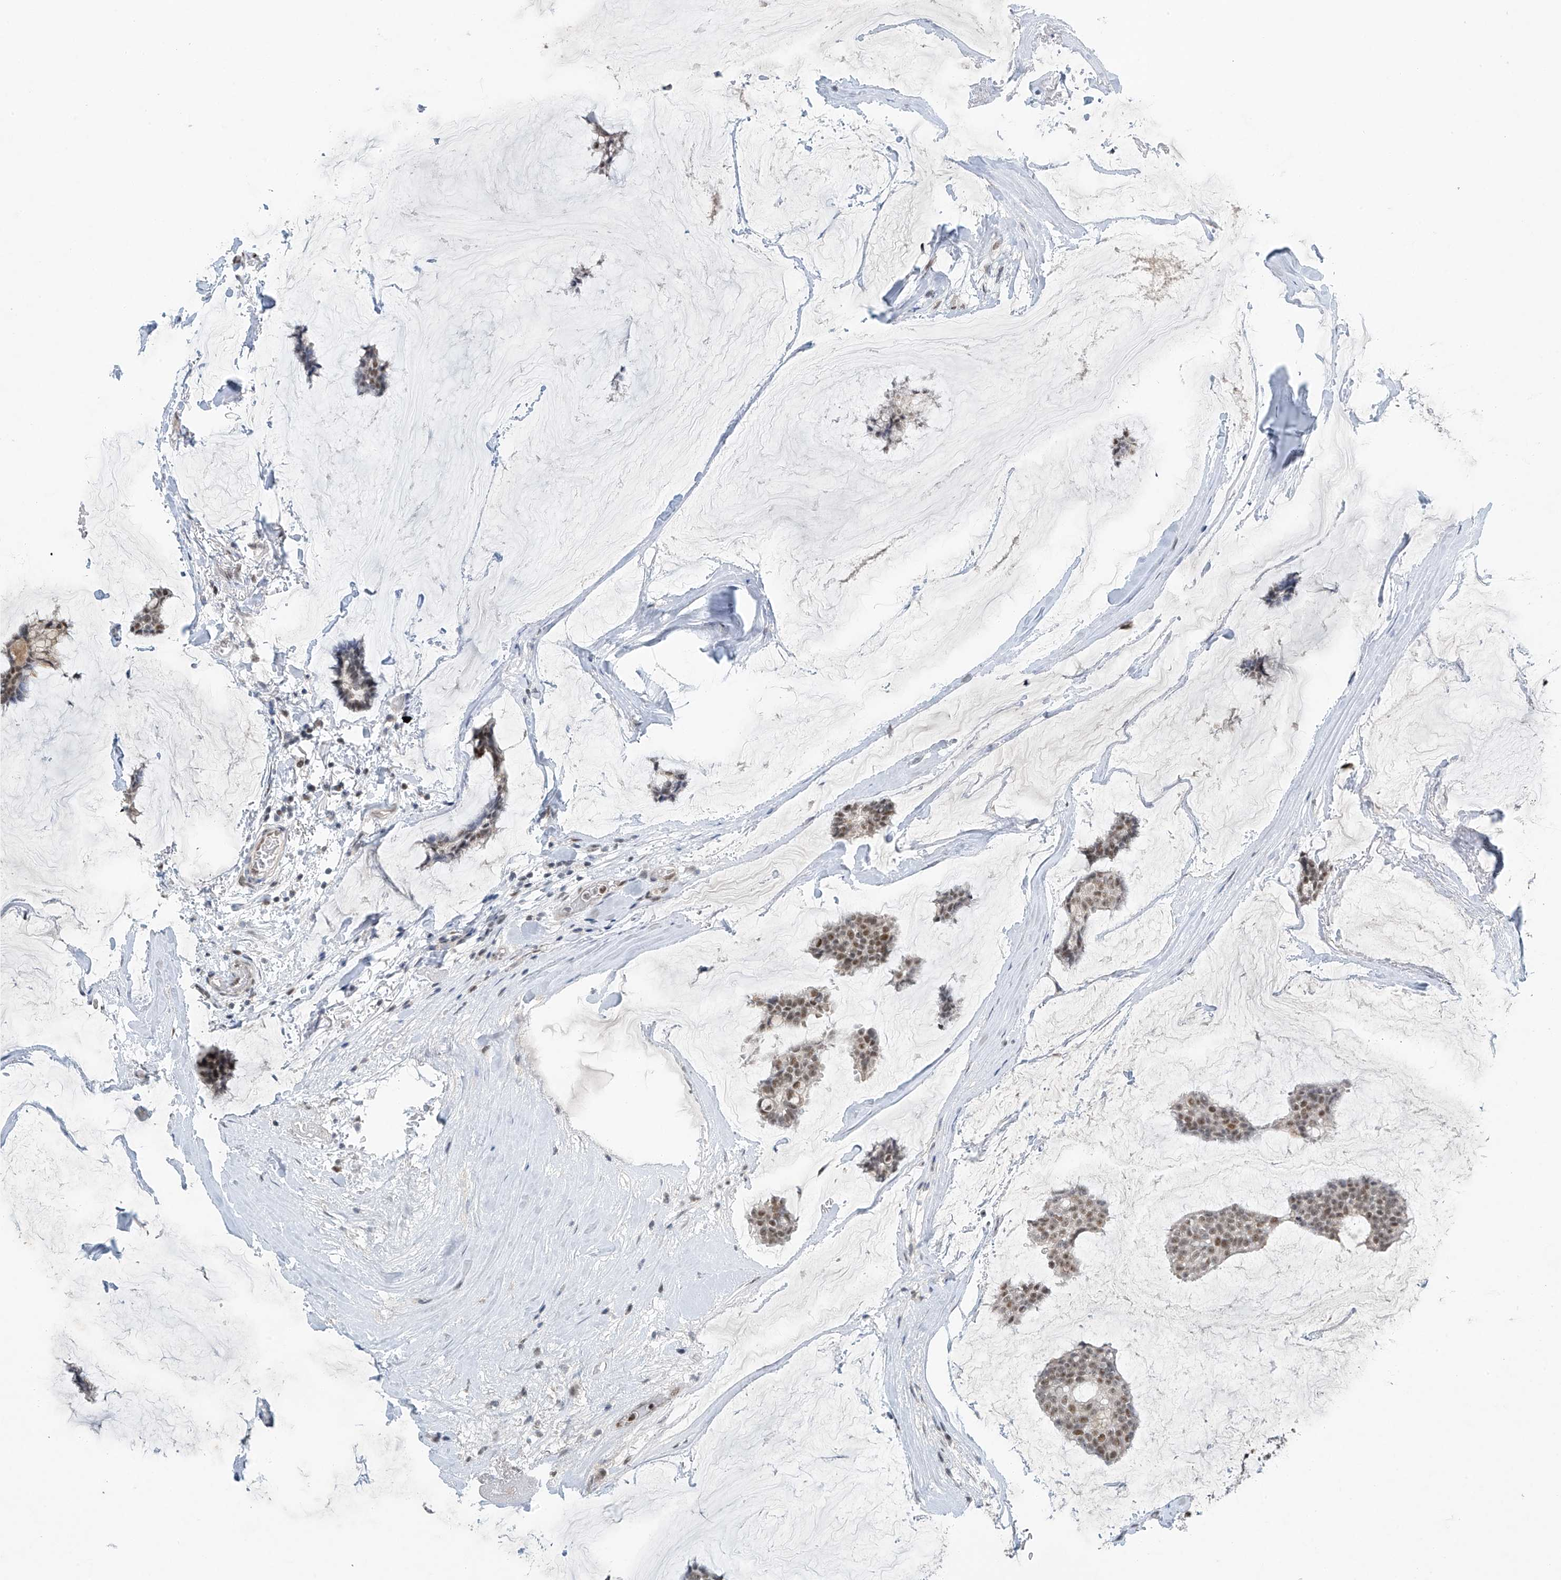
{"staining": {"intensity": "moderate", "quantity": ">75%", "location": "nuclear"}, "tissue": "breast cancer", "cell_type": "Tumor cells", "image_type": "cancer", "snomed": [{"axis": "morphology", "description": "Duct carcinoma"}, {"axis": "topography", "description": "Breast"}], "caption": "Breast cancer stained with DAB (3,3'-diaminobenzidine) IHC demonstrates medium levels of moderate nuclear staining in about >75% of tumor cells.", "gene": "TAF8", "patient": {"sex": "female", "age": 93}}